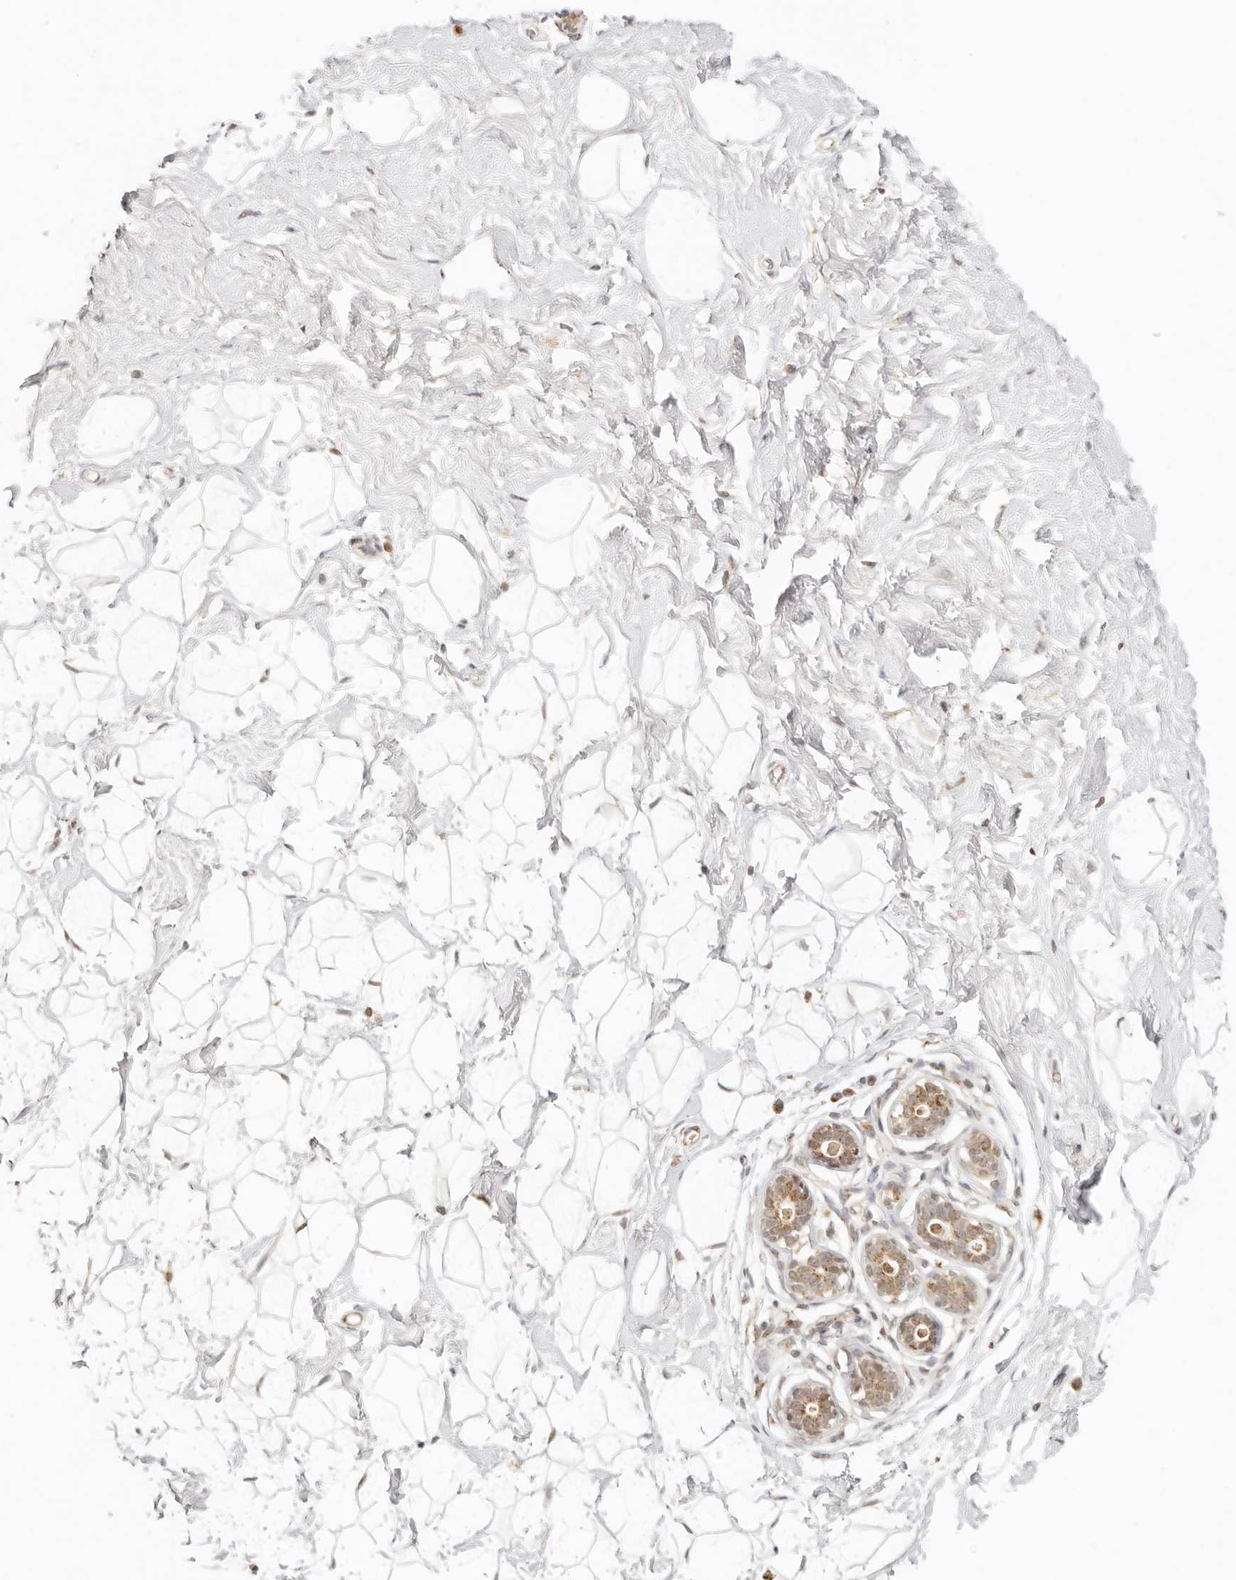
{"staining": {"intensity": "weak", "quantity": ">75%", "location": "cytoplasmic/membranous"}, "tissue": "breast", "cell_type": "Adipocytes", "image_type": "normal", "snomed": [{"axis": "morphology", "description": "Normal tissue, NOS"}, {"axis": "morphology", "description": "Adenoma, NOS"}, {"axis": "topography", "description": "Breast"}], "caption": "Adipocytes show weak cytoplasmic/membranous positivity in approximately >75% of cells in unremarkable breast.", "gene": "INTS11", "patient": {"sex": "female", "age": 23}}